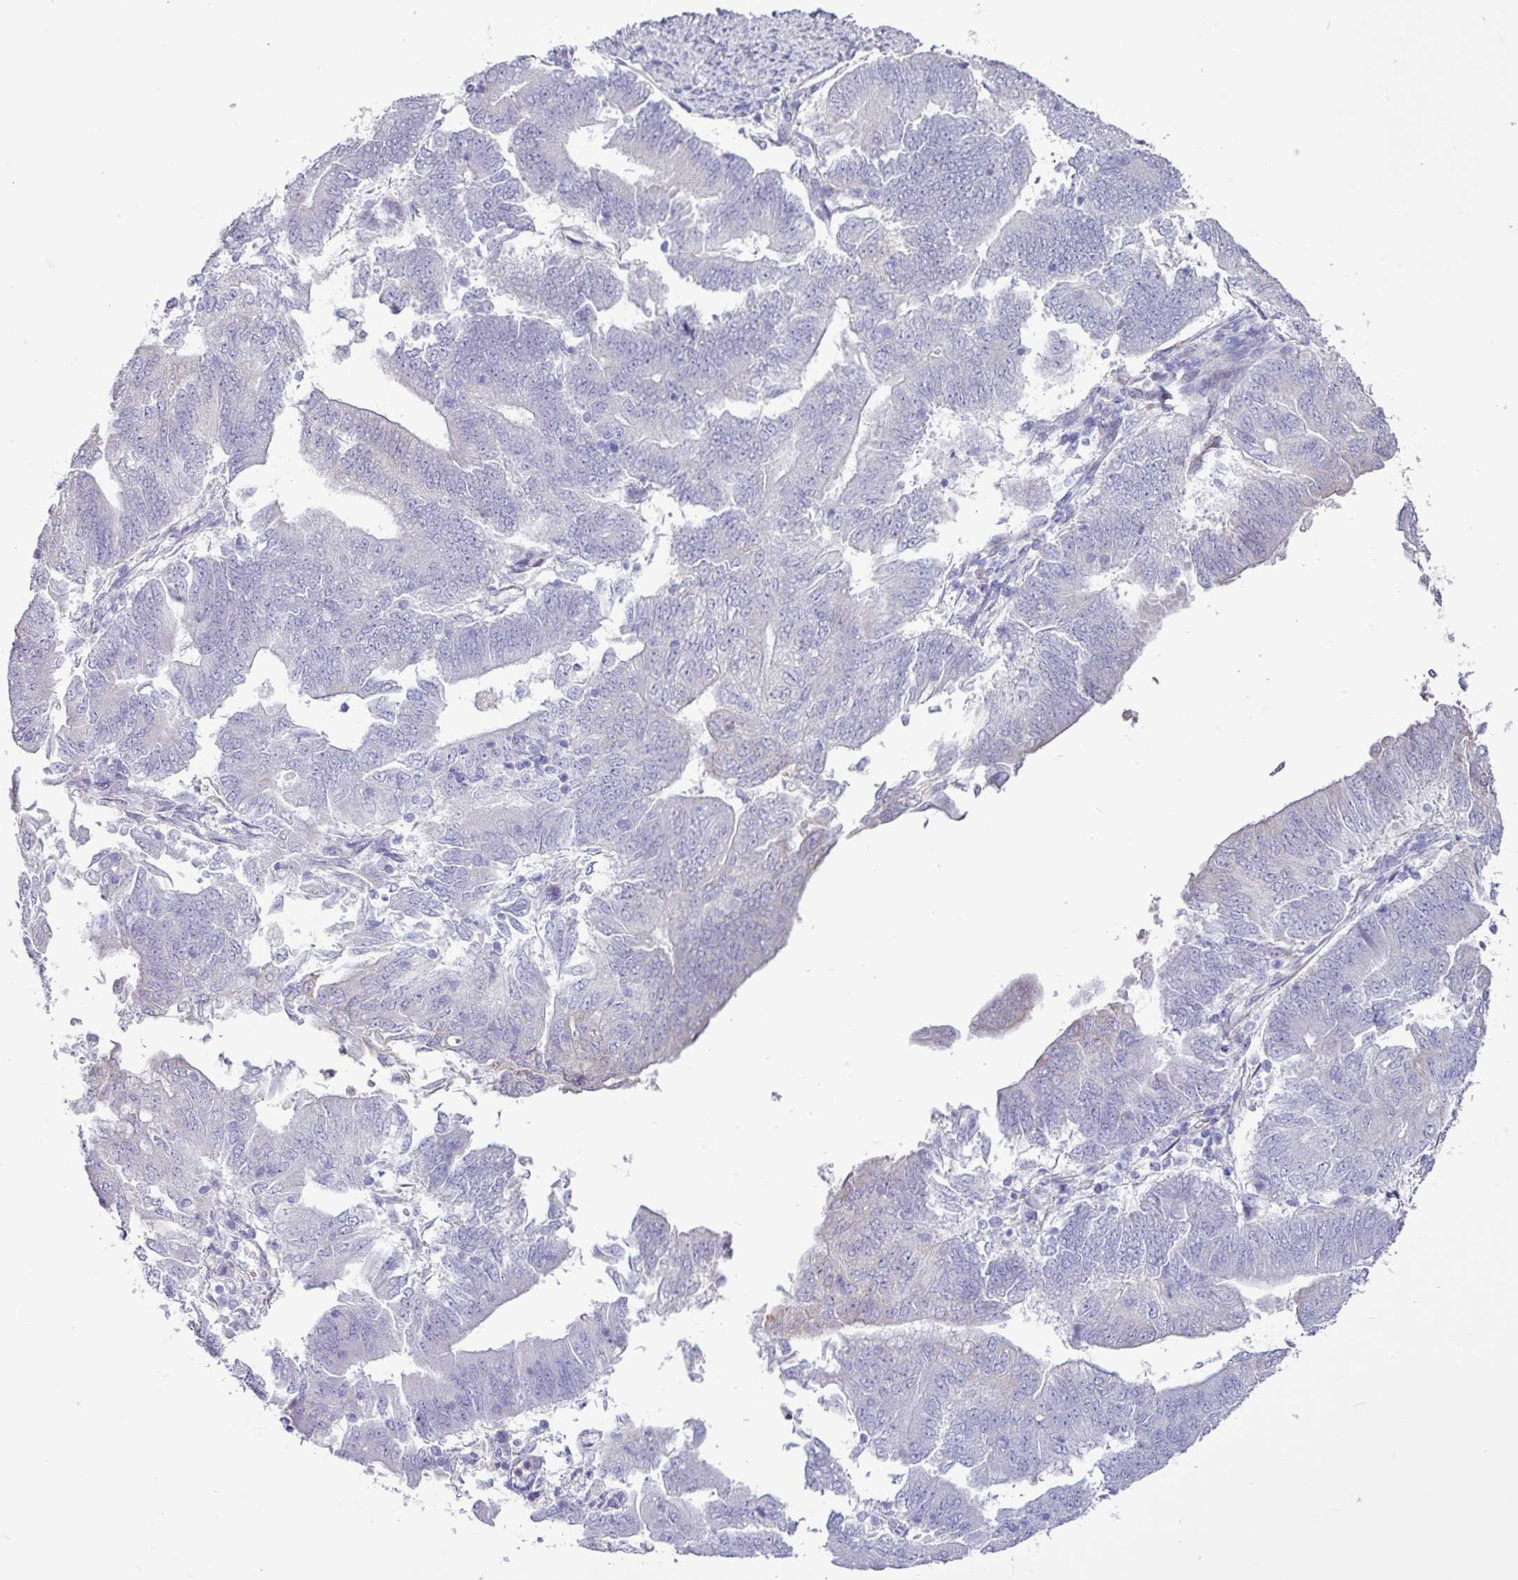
{"staining": {"intensity": "negative", "quantity": "none", "location": "none"}, "tissue": "endometrial cancer", "cell_type": "Tumor cells", "image_type": "cancer", "snomed": [{"axis": "morphology", "description": "Adenocarcinoma, NOS"}, {"axis": "topography", "description": "Endometrium"}], "caption": "Immunohistochemical staining of human endometrial cancer (adenocarcinoma) displays no significant positivity in tumor cells.", "gene": "PPP1R35", "patient": {"sex": "female", "age": 70}}